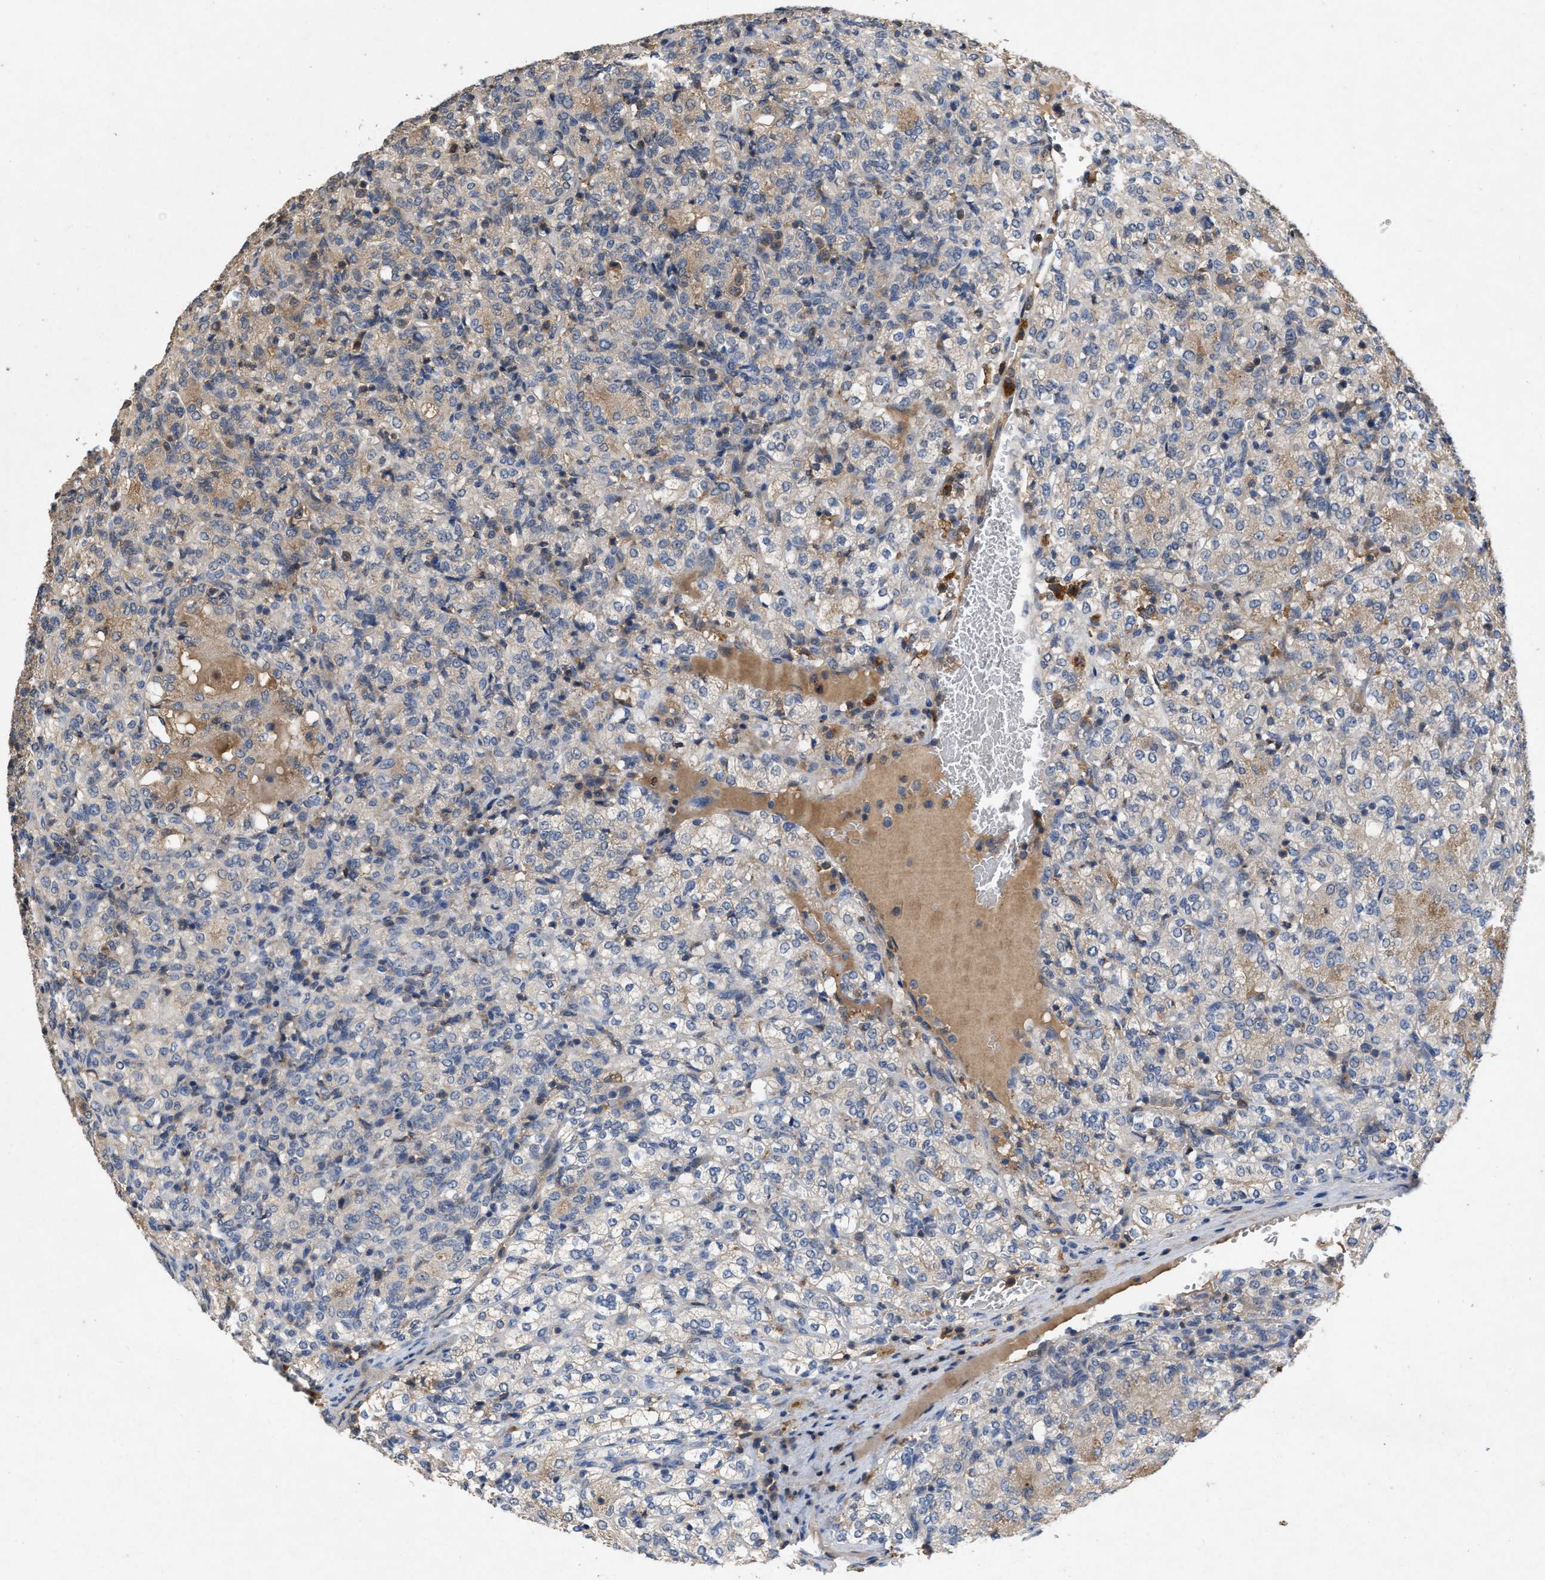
{"staining": {"intensity": "weak", "quantity": "<25%", "location": "cytoplasmic/membranous"}, "tissue": "renal cancer", "cell_type": "Tumor cells", "image_type": "cancer", "snomed": [{"axis": "morphology", "description": "Adenocarcinoma, NOS"}, {"axis": "topography", "description": "Kidney"}], "caption": "DAB immunohistochemical staining of adenocarcinoma (renal) reveals no significant expression in tumor cells.", "gene": "LPAR2", "patient": {"sex": "male", "age": 77}}